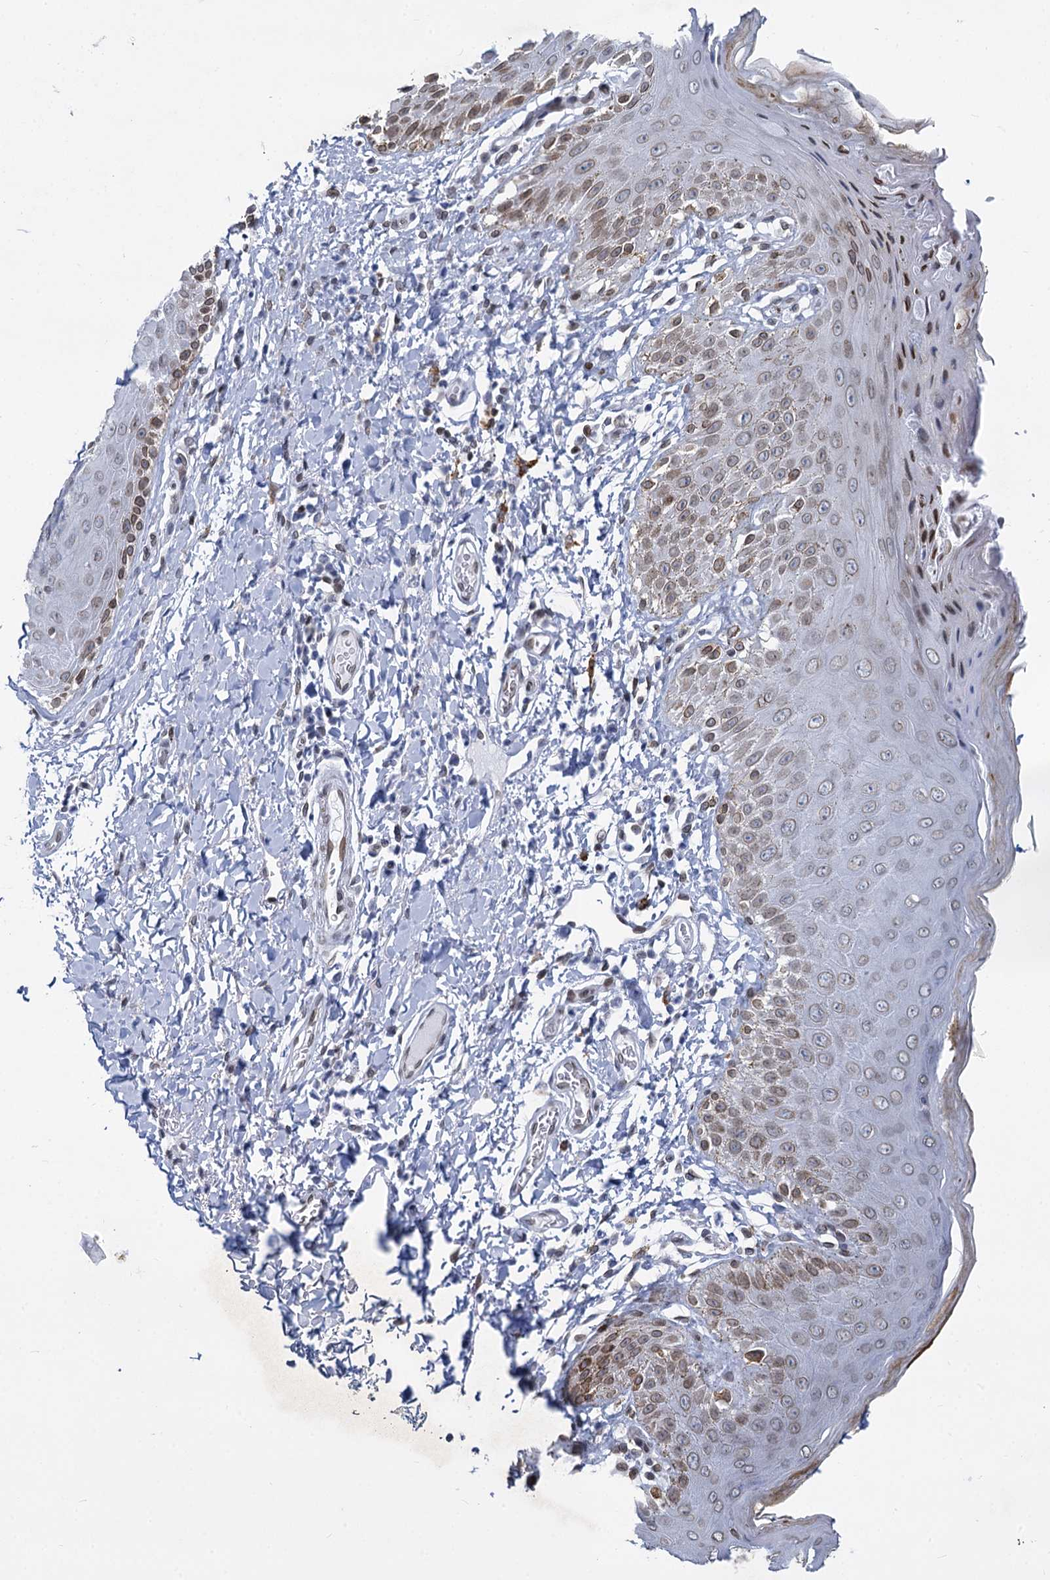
{"staining": {"intensity": "moderate", "quantity": ">75%", "location": "cytoplasmic/membranous,nuclear"}, "tissue": "skin", "cell_type": "Epidermal cells", "image_type": "normal", "snomed": [{"axis": "morphology", "description": "Normal tissue, NOS"}, {"axis": "topography", "description": "Anal"}], "caption": "DAB (3,3'-diaminobenzidine) immunohistochemical staining of normal skin shows moderate cytoplasmic/membranous,nuclear protein positivity in approximately >75% of epidermal cells. Immunohistochemistry stains the protein of interest in brown and the nuclei are stained blue.", "gene": "PRSS35", "patient": {"sex": "male", "age": 44}}